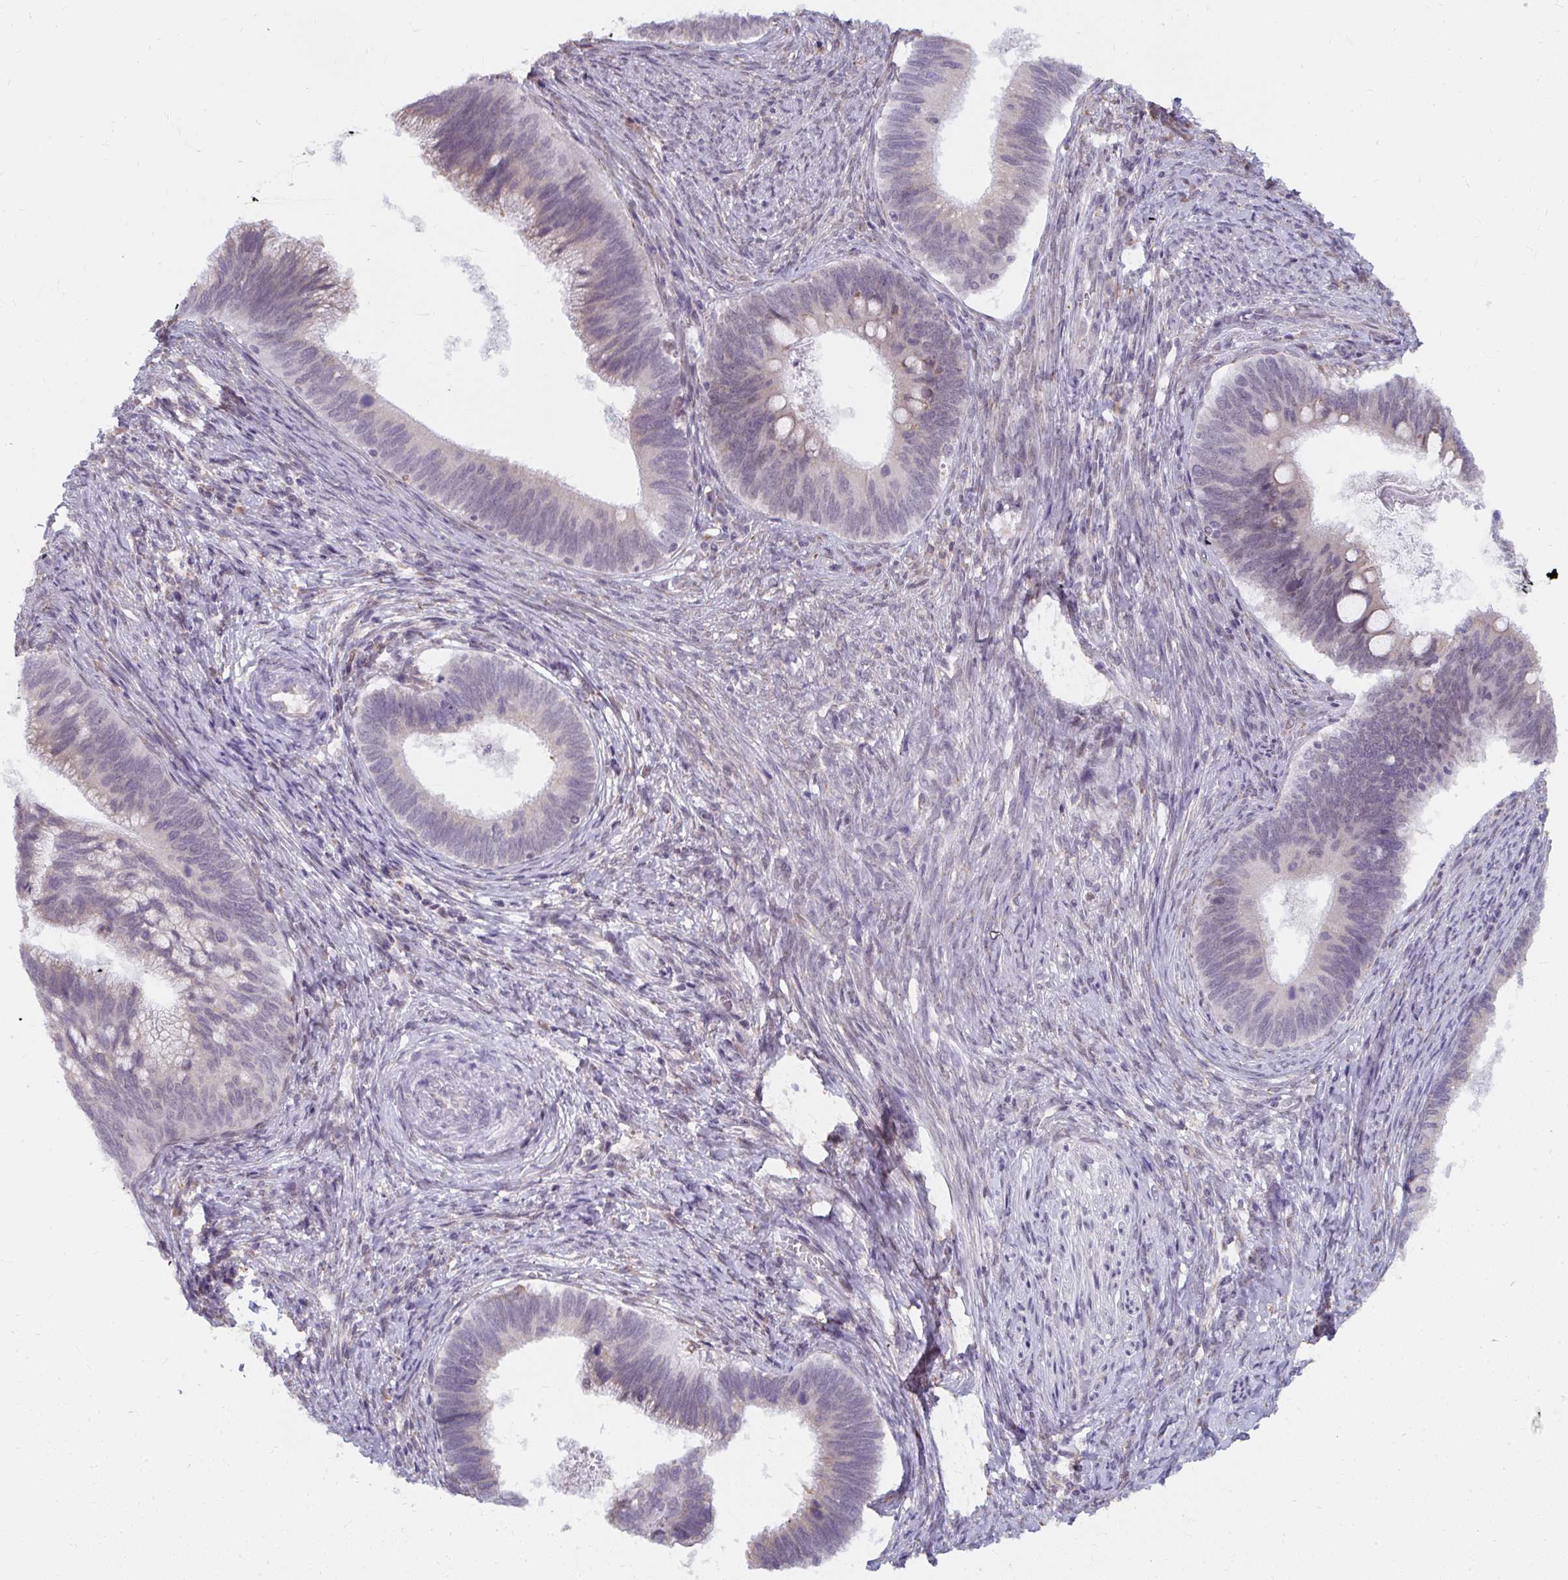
{"staining": {"intensity": "negative", "quantity": "none", "location": "none"}, "tissue": "cervical cancer", "cell_type": "Tumor cells", "image_type": "cancer", "snomed": [{"axis": "morphology", "description": "Adenocarcinoma, NOS"}, {"axis": "topography", "description": "Cervix"}], "caption": "Image shows no significant protein staining in tumor cells of cervical adenocarcinoma.", "gene": "NMNAT1", "patient": {"sex": "female", "age": 42}}